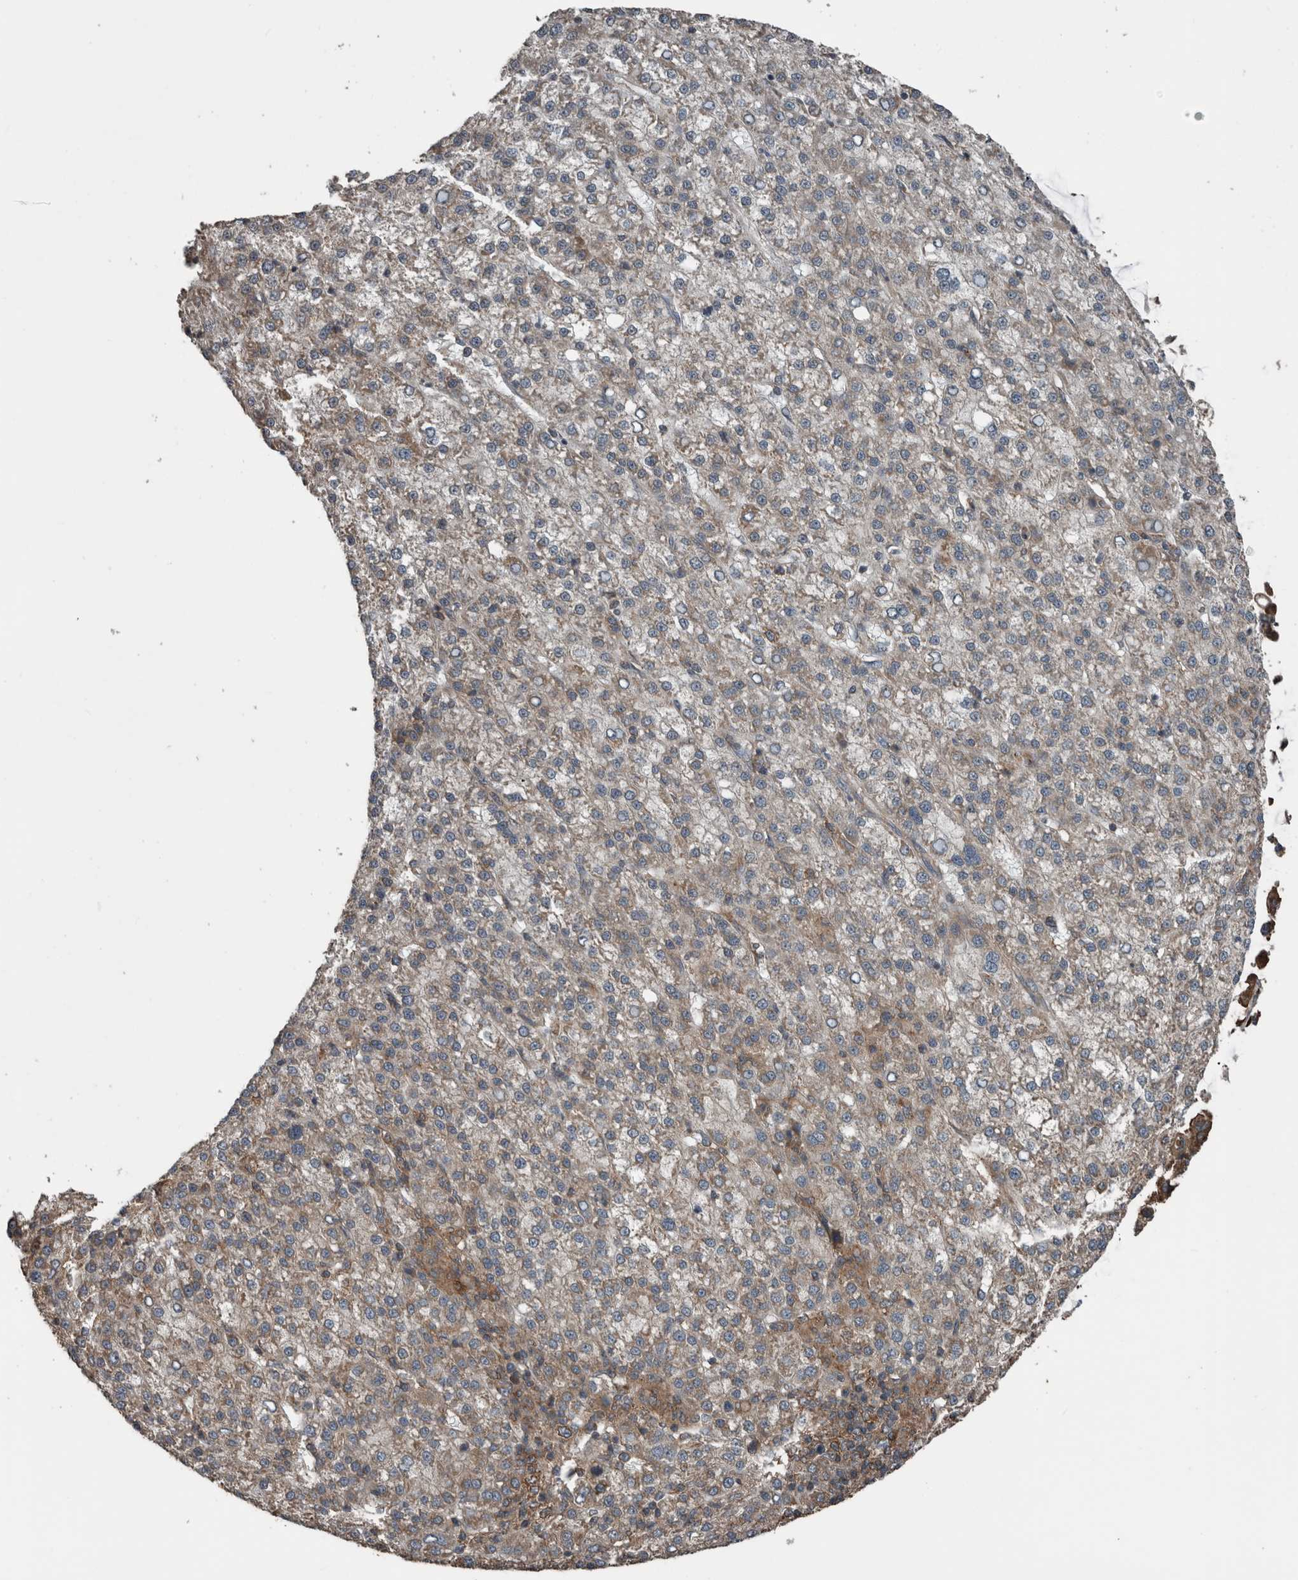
{"staining": {"intensity": "weak", "quantity": "25%-75%", "location": "cytoplasmic/membranous"}, "tissue": "liver cancer", "cell_type": "Tumor cells", "image_type": "cancer", "snomed": [{"axis": "morphology", "description": "Carcinoma, Hepatocellular, NOS"}, {"axis": "topography", "description": "Liver"}], "caption": "Human liver cancer stained with a brown dye demonstrates weak cytoplasmic/membranous positive staining in about 25%-75% of tumor cells.", "gene": "RIOK3", "patient": {"sex": "female", "age": 58}}